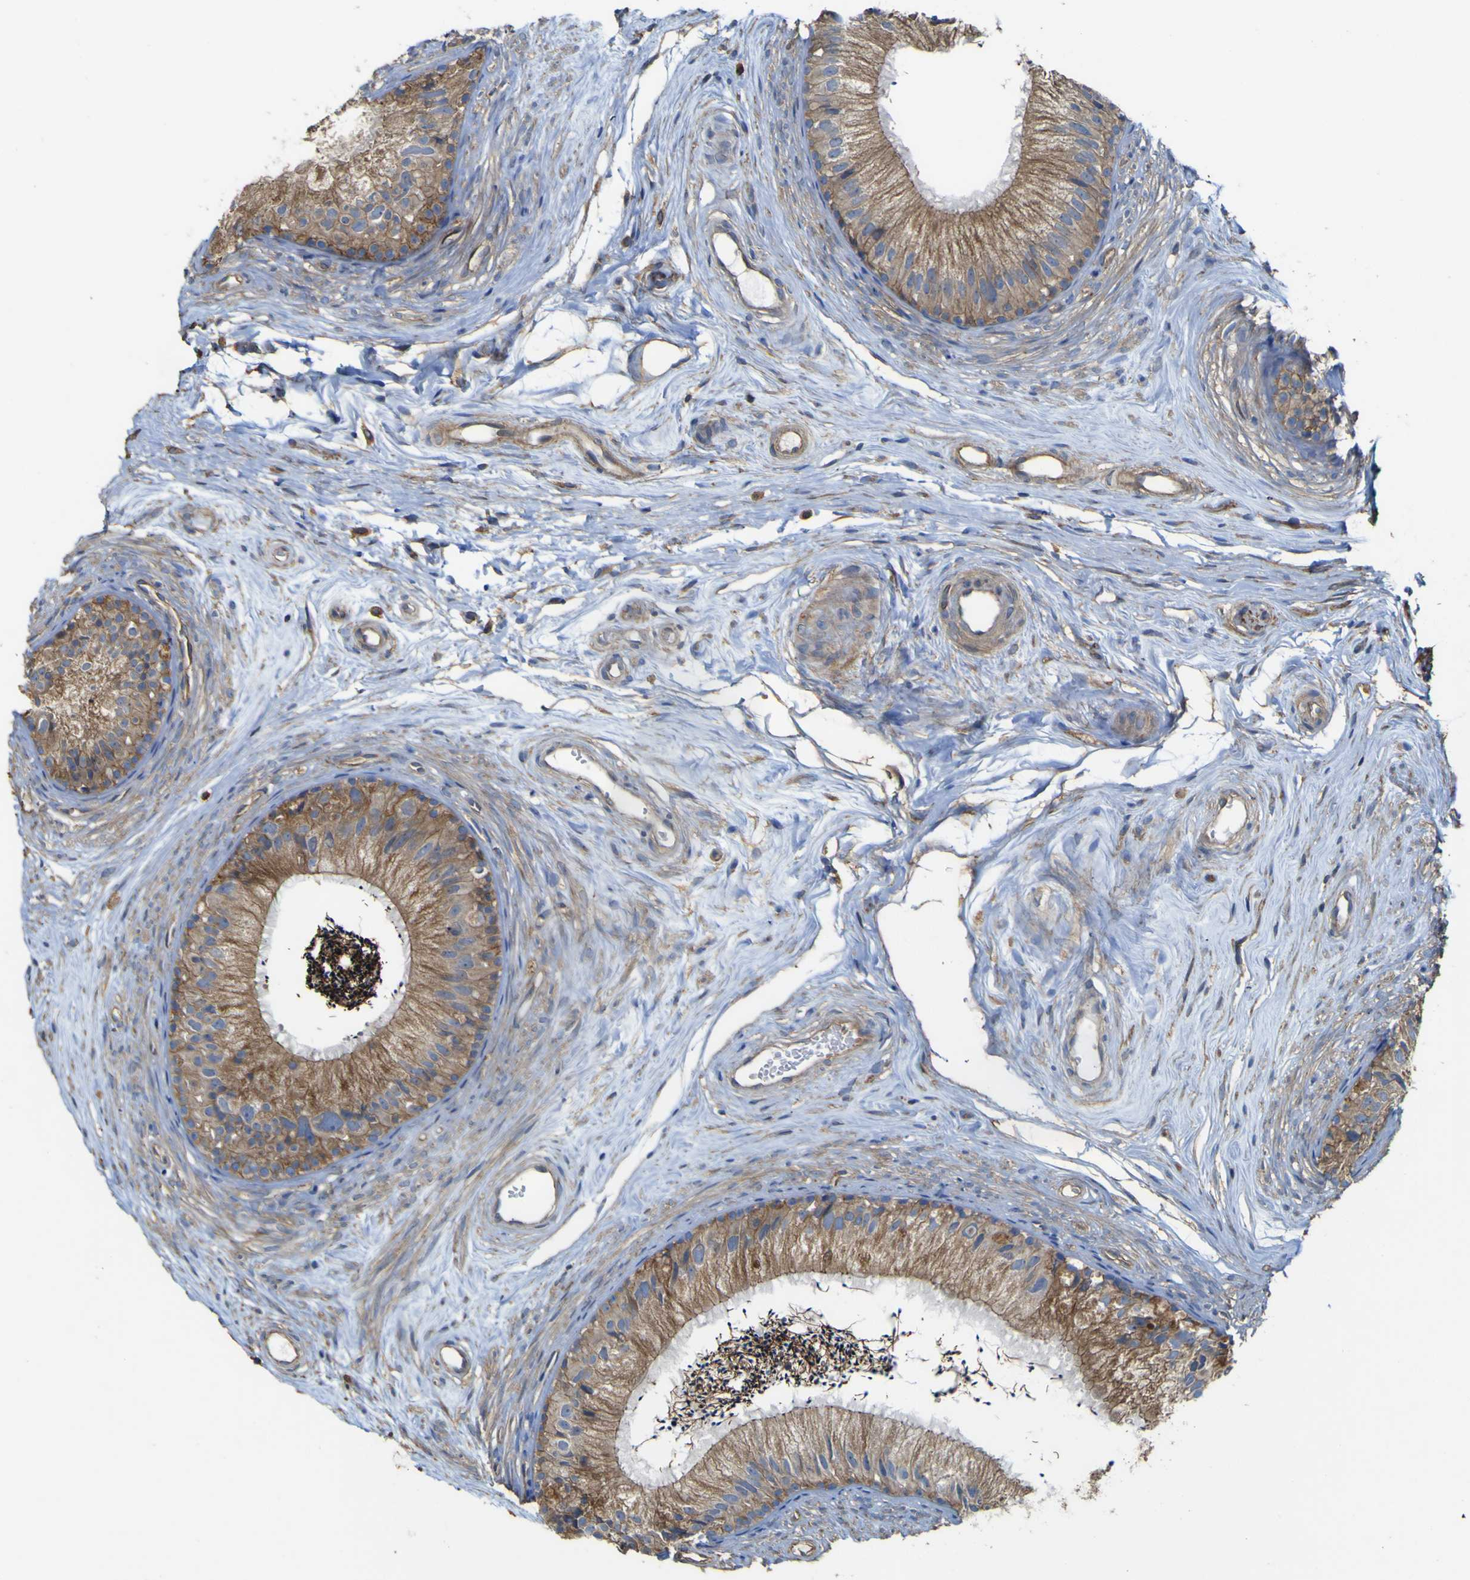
{"staining": {"intensity": "moderate", "quantity": ">75%", "location": "cytoplasmic/membranous"}, "tissue": "epididymis", "cell_type": "Glandular cells", "image_type": "normal", "snomed": [{"axis": "morphology", "description": "Normal tissue, NOS"}, {"axis": "topography", "description": "Epididymis"}], "caption": "Approximately >75% of glandular cells in benign epididymis display moderate cytoplasmic/membranous protein positivity as visualized by brown immunohistochemical staining.", "gene": "TNFSF15", "patient": {"sex": "male", "age": 56}}